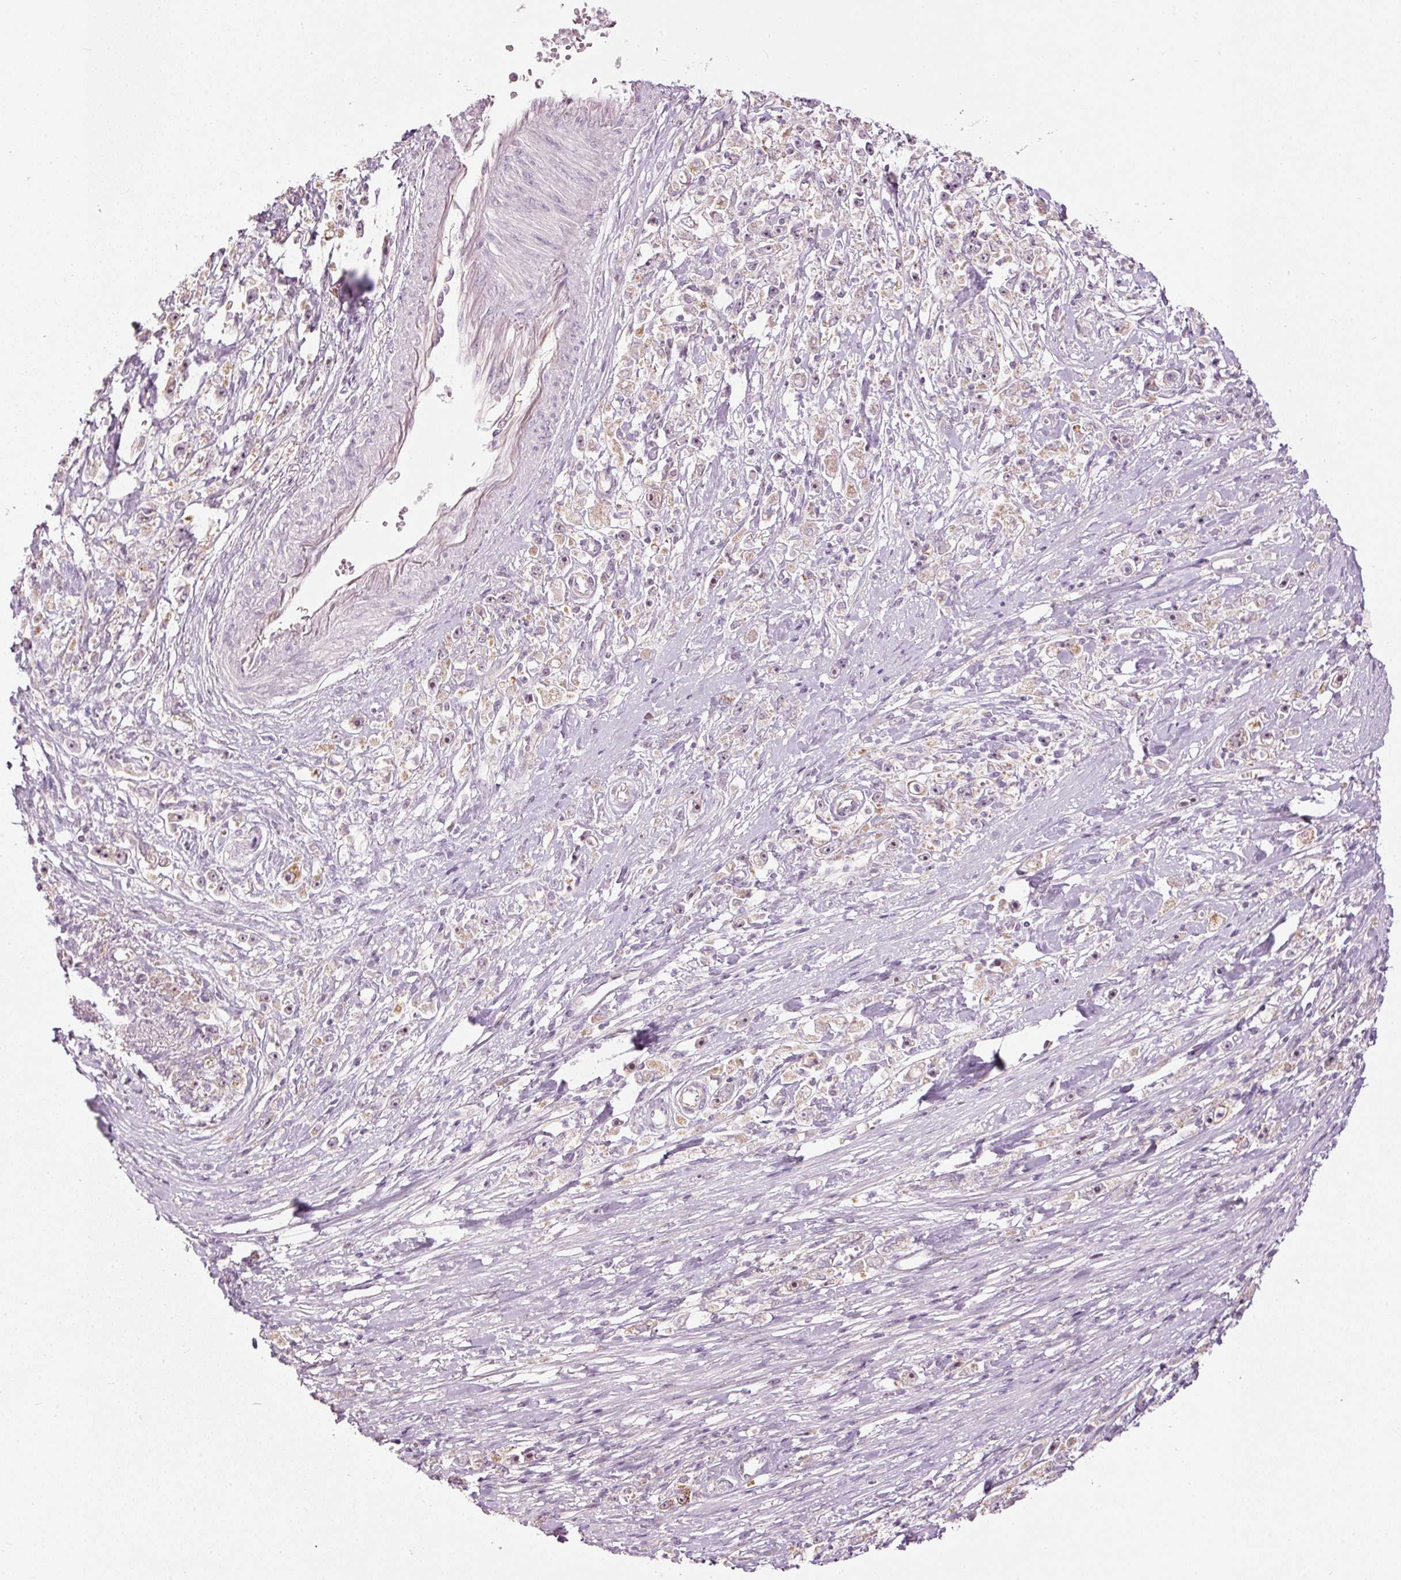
{"staining": {"intensity": "weak", "quantity": "<25%", "location": "cytoplasmic/membranous"}, "tissue": "stomach cancer", "cell_type": "Tumor cells", "image_type": "cancer", "snomed": [{"axis": "morphology", "description": "Adenocarcinoma, NOS"}, {"axis": "topography", "description": "Stomach"}], "caption": "The immunohistochemistry micrograph has no significant staining in tumor cells of stomach cancer tissue.", "gene": "CDC20B", "patient": {"sex": "female", "age": 59}}